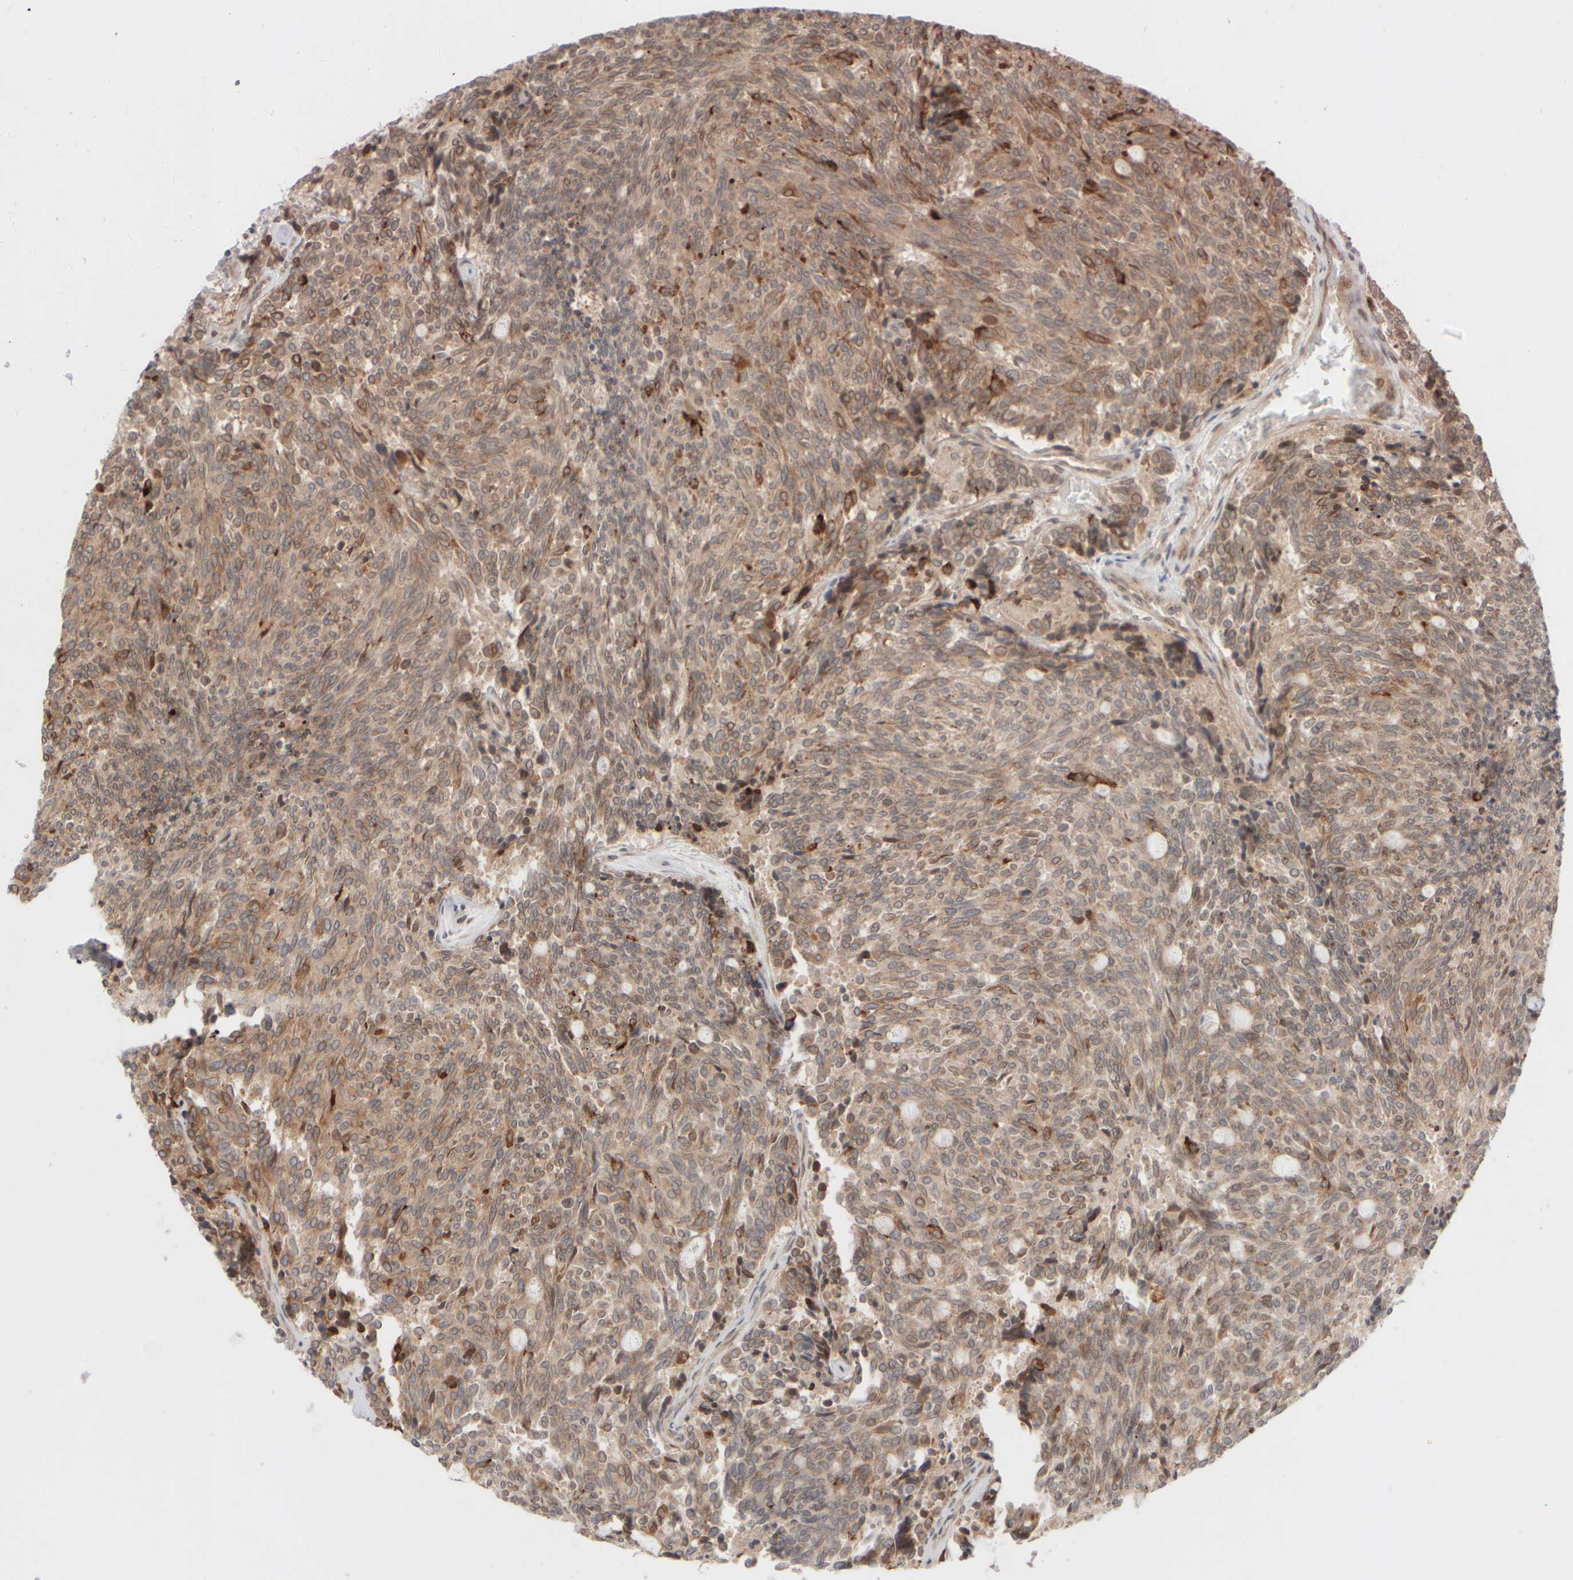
{"staining": {"intensity": "moderate", "quantity": ">75%", "location": "cytoplasmic/membranous"}, "tissue": "carcinoid", "cell_type": "Tumor cells", "image_type": "cancer", "snomed": [{"axis": "morphology", "description": "Carcinoid, malignant, NOS"}, {"axis": "topography", "description": "Pancreas"}], "caption": "This photomicrograph shows immunohistochemistry staining of human carcinoid, with medium moderate cytoplasmic/membranous expression in approximately >75% of tumor cells.", "gene": "GCN1", "patient": {"sex": "female", "age": 54}}